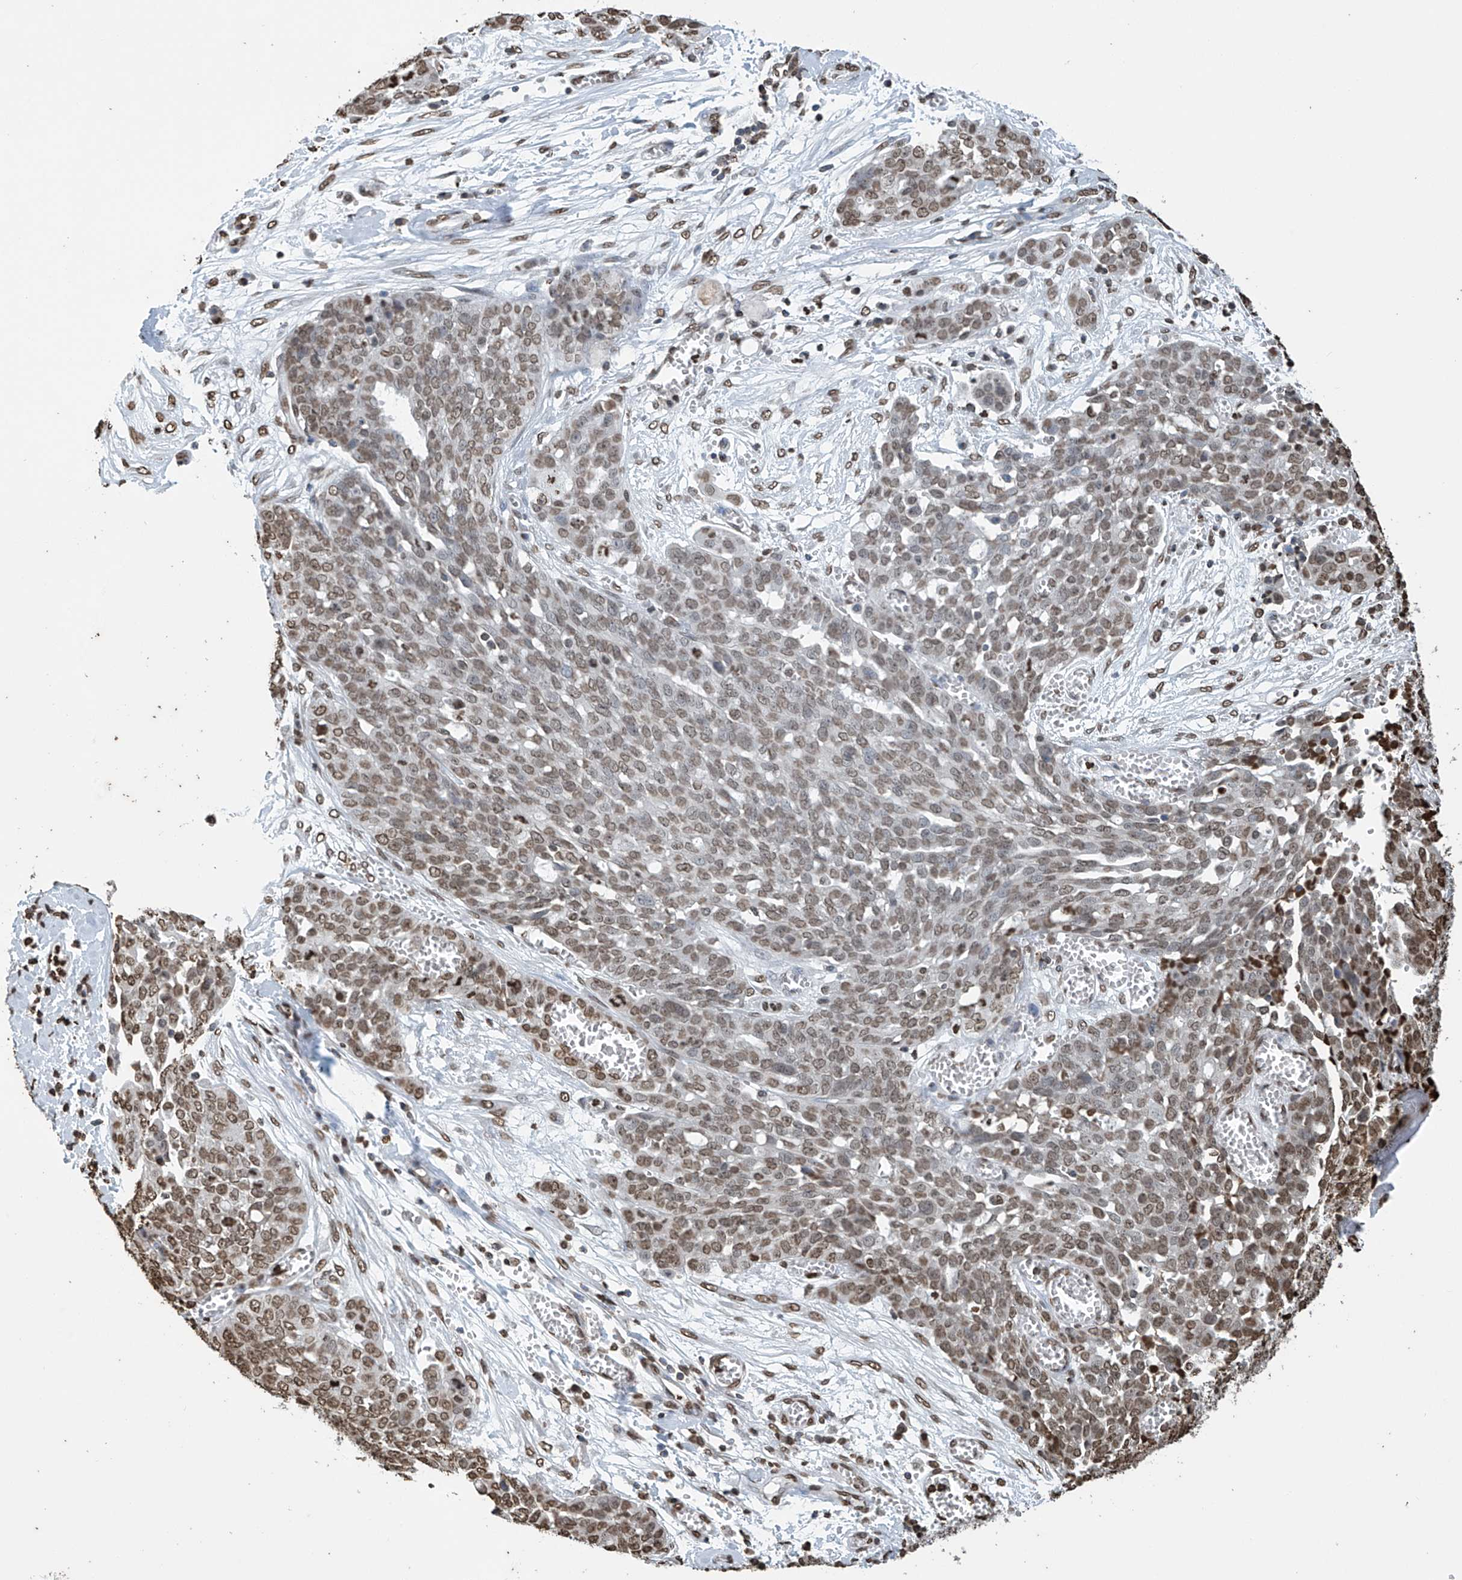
{"staining": {"intensity": "moderate", "quantity": ">75%", "location": "nuclear"}, "tissue": "ovarian cancer", "cell_type": "Tumor cells", "image_type": "cancer", "snomed": [{"axis": "morphology", "description": "Cystadenocarcinoma, serous, NOS"}, {"axis": "topography", "description": "Soft tissue"}, {"axis": "topography", "description": "Ovary"}], "caption": "Immunohistochemical staining of human ovarian cancer shows medium levels of moderate nuclear staining in approximately >75% of tumor cells.", "gene": "DPPA2", "patient": {"sex": "female", "age": 57}}